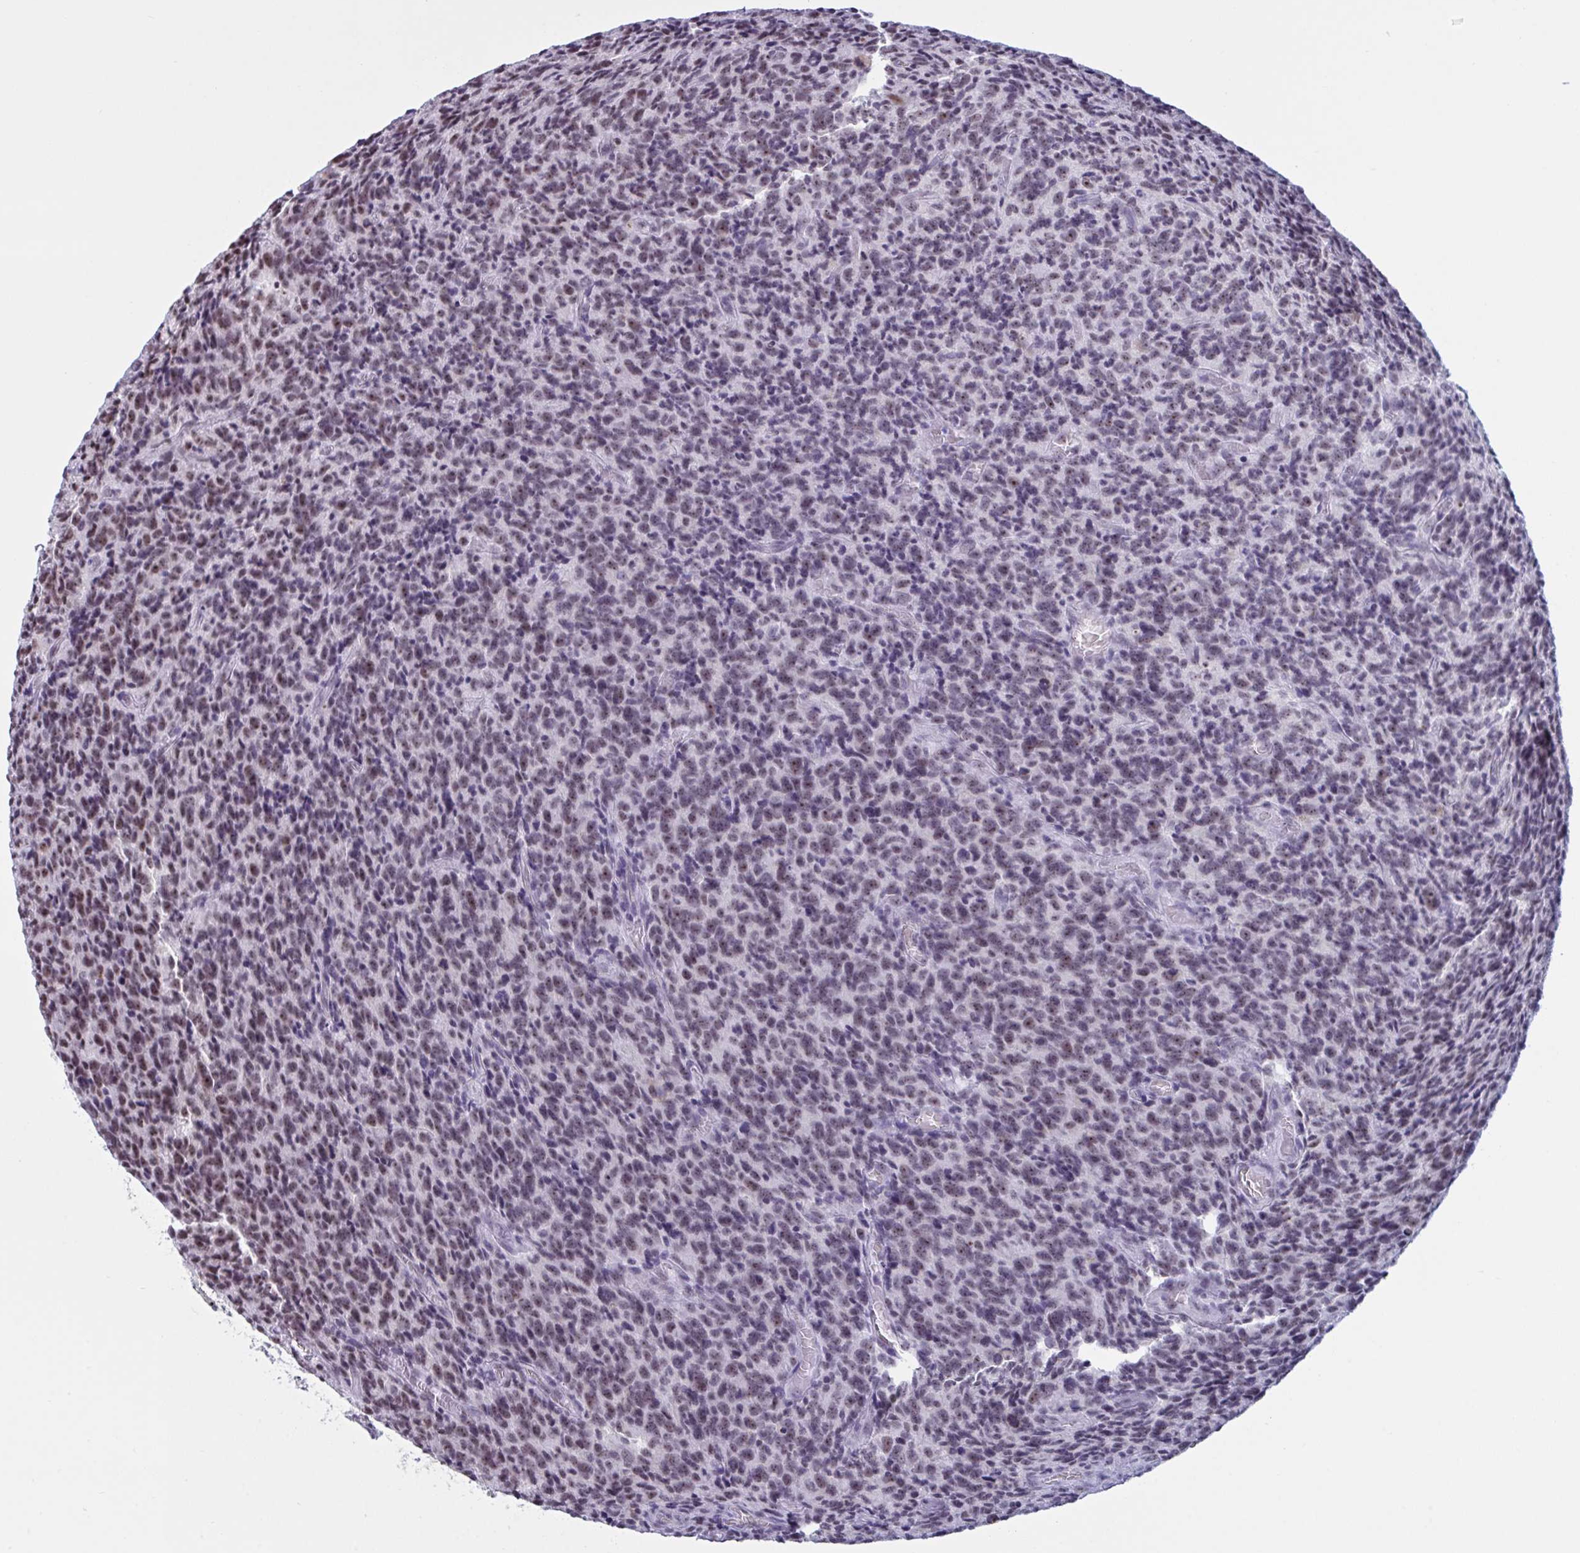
{"staining": {"intensity": "weak", "quantity": "25%-75%", "location": "nuclear"}, "tissue": "glioma", "cell_type": "Tumor cells", "image_type": "cancer", "snomed": [{"axis": "morphology", "description": "Glioma, malignant, High grade"}, {"axis": "topography", "description": "Brain"}], "caption": "A high-resolution histopathology image shows IHC staining of glioma, which demonstrates weak nuclear staining in about 25%-75% of tumor cells.", "gene": "TGM6", "patient": {"sex": "male", "age": 76}}